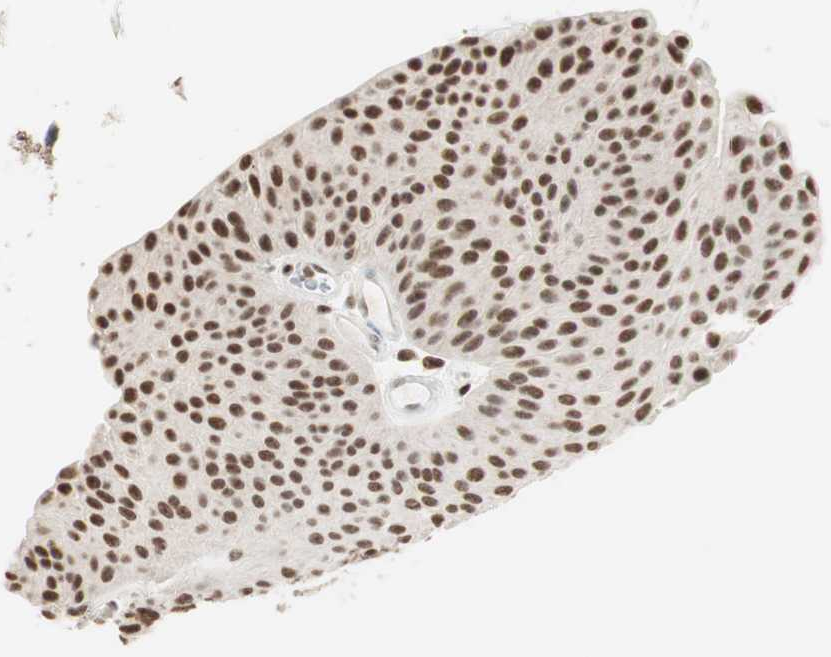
{"staining": {"intensity": "strong", "quantity": ">75%", "location": "nuclear"}, "tissue": "urothelial cancer", "cell_type": "Tumor cells", "image_type": "cancer", "snomed": [{"axis": "morphology", "description": "Urothelial carcinoma, Low grade"}, {"axis": "topography", "description": "Urinary bladder"}], "caption": "A micrograph of human low-grade urothelial carcinoma stained for a protein demonstrates strong nuclear brown staining in tumor cells.", "gene": "SMARCE1", "patient": {"sex": "female", "age": 60}}